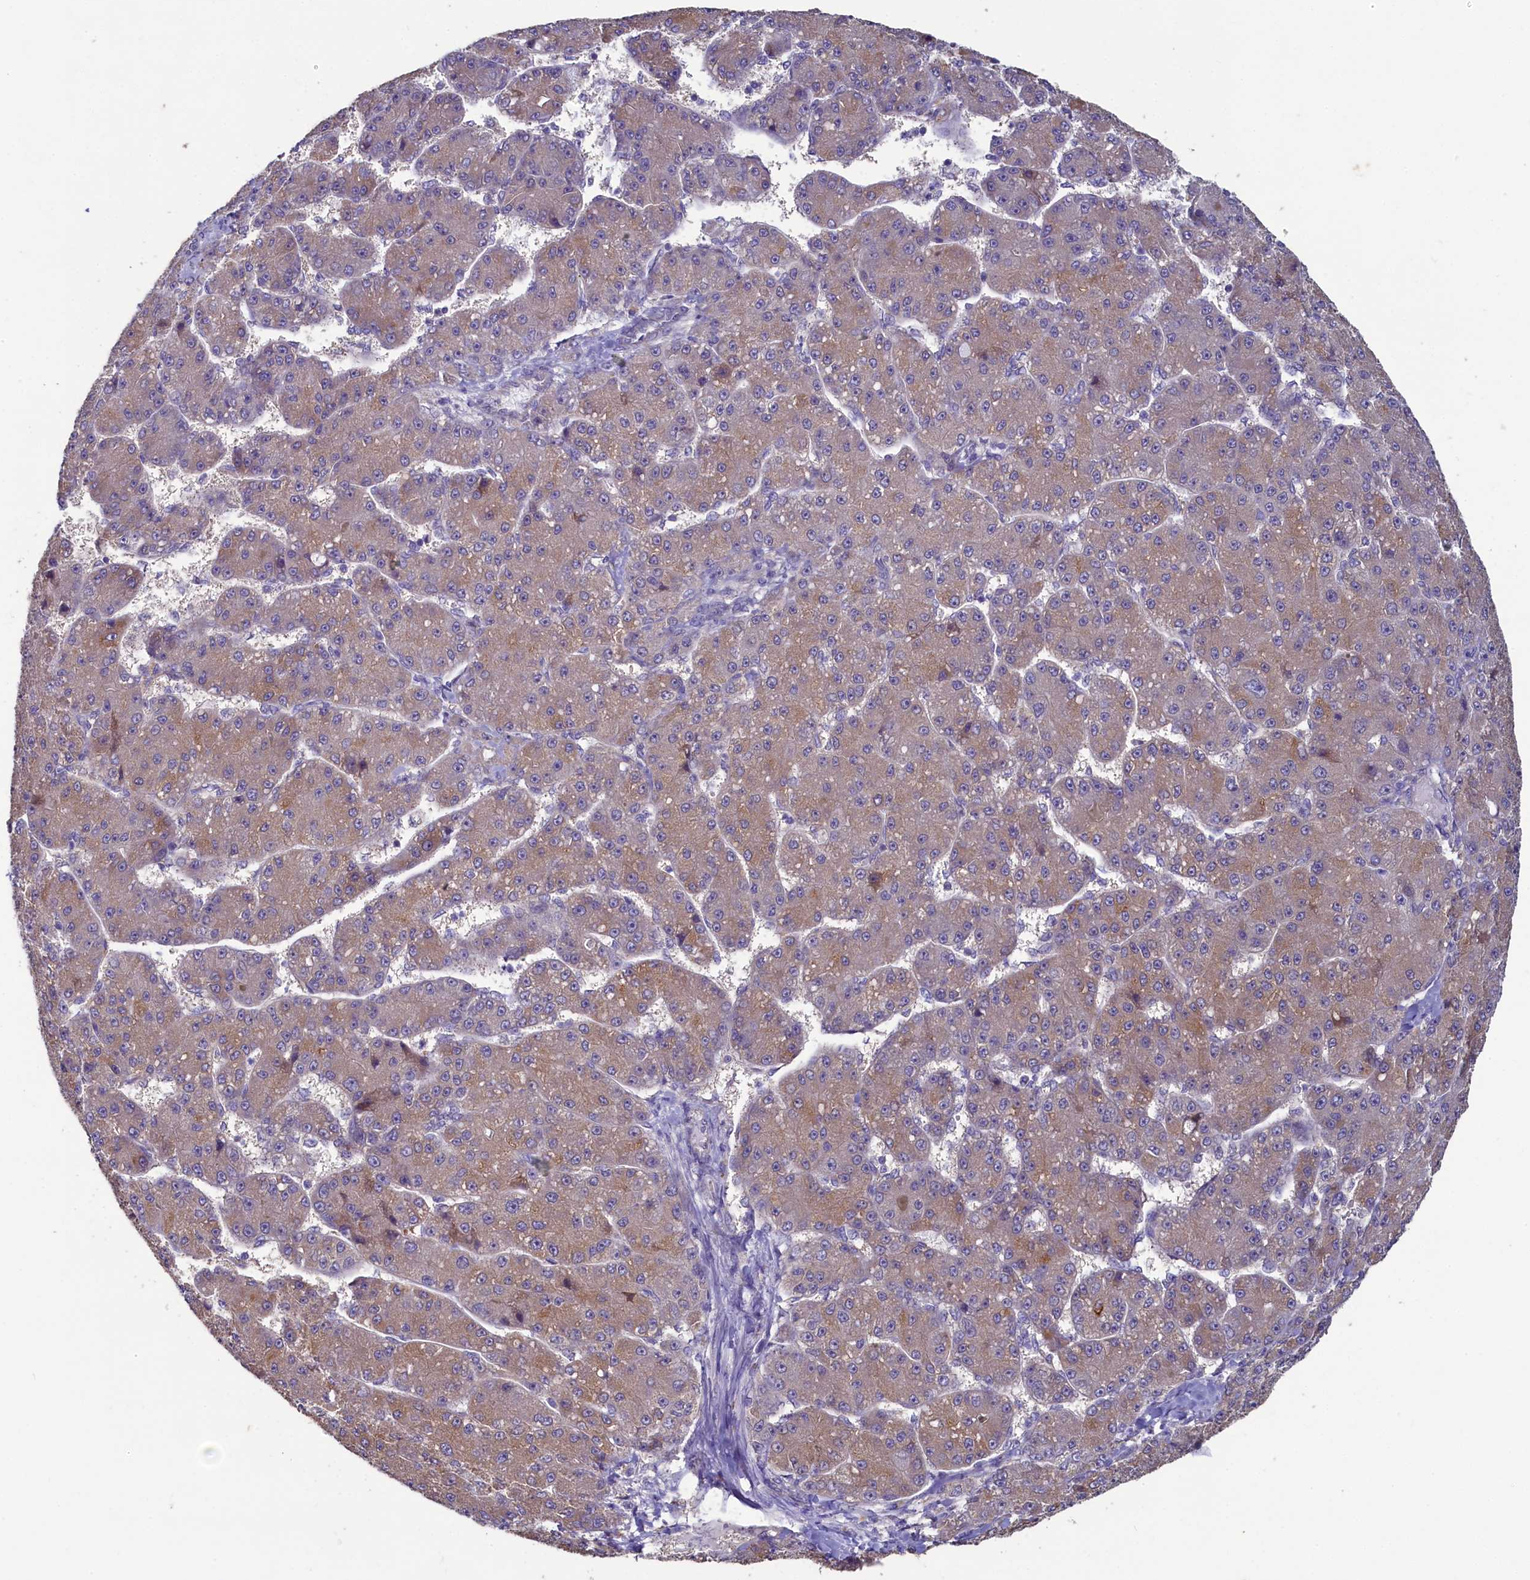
{"staining": {"intensity": "moderate", "quantity": ">75%", "location": "cytoplasmic/membranous"}, "tissue": "liver cancer", "cell_type": "Tumor cells", "image_type": "cancer", "snomed": [{"axis": "morphology", "description": "Carcinoma, Hepatocellular, NOS"}, {"axis": "topography", "description": "Liver"}], "caption": "Hepatocellular carcinoma (liver) tissue exhibits moderate cytoplasmic/membranous staining in about >75% of tumor cells, visualized by immunohistochemistry.", "gene": "SPATA2L", "patient": {"sex": "male", "age": 67}}